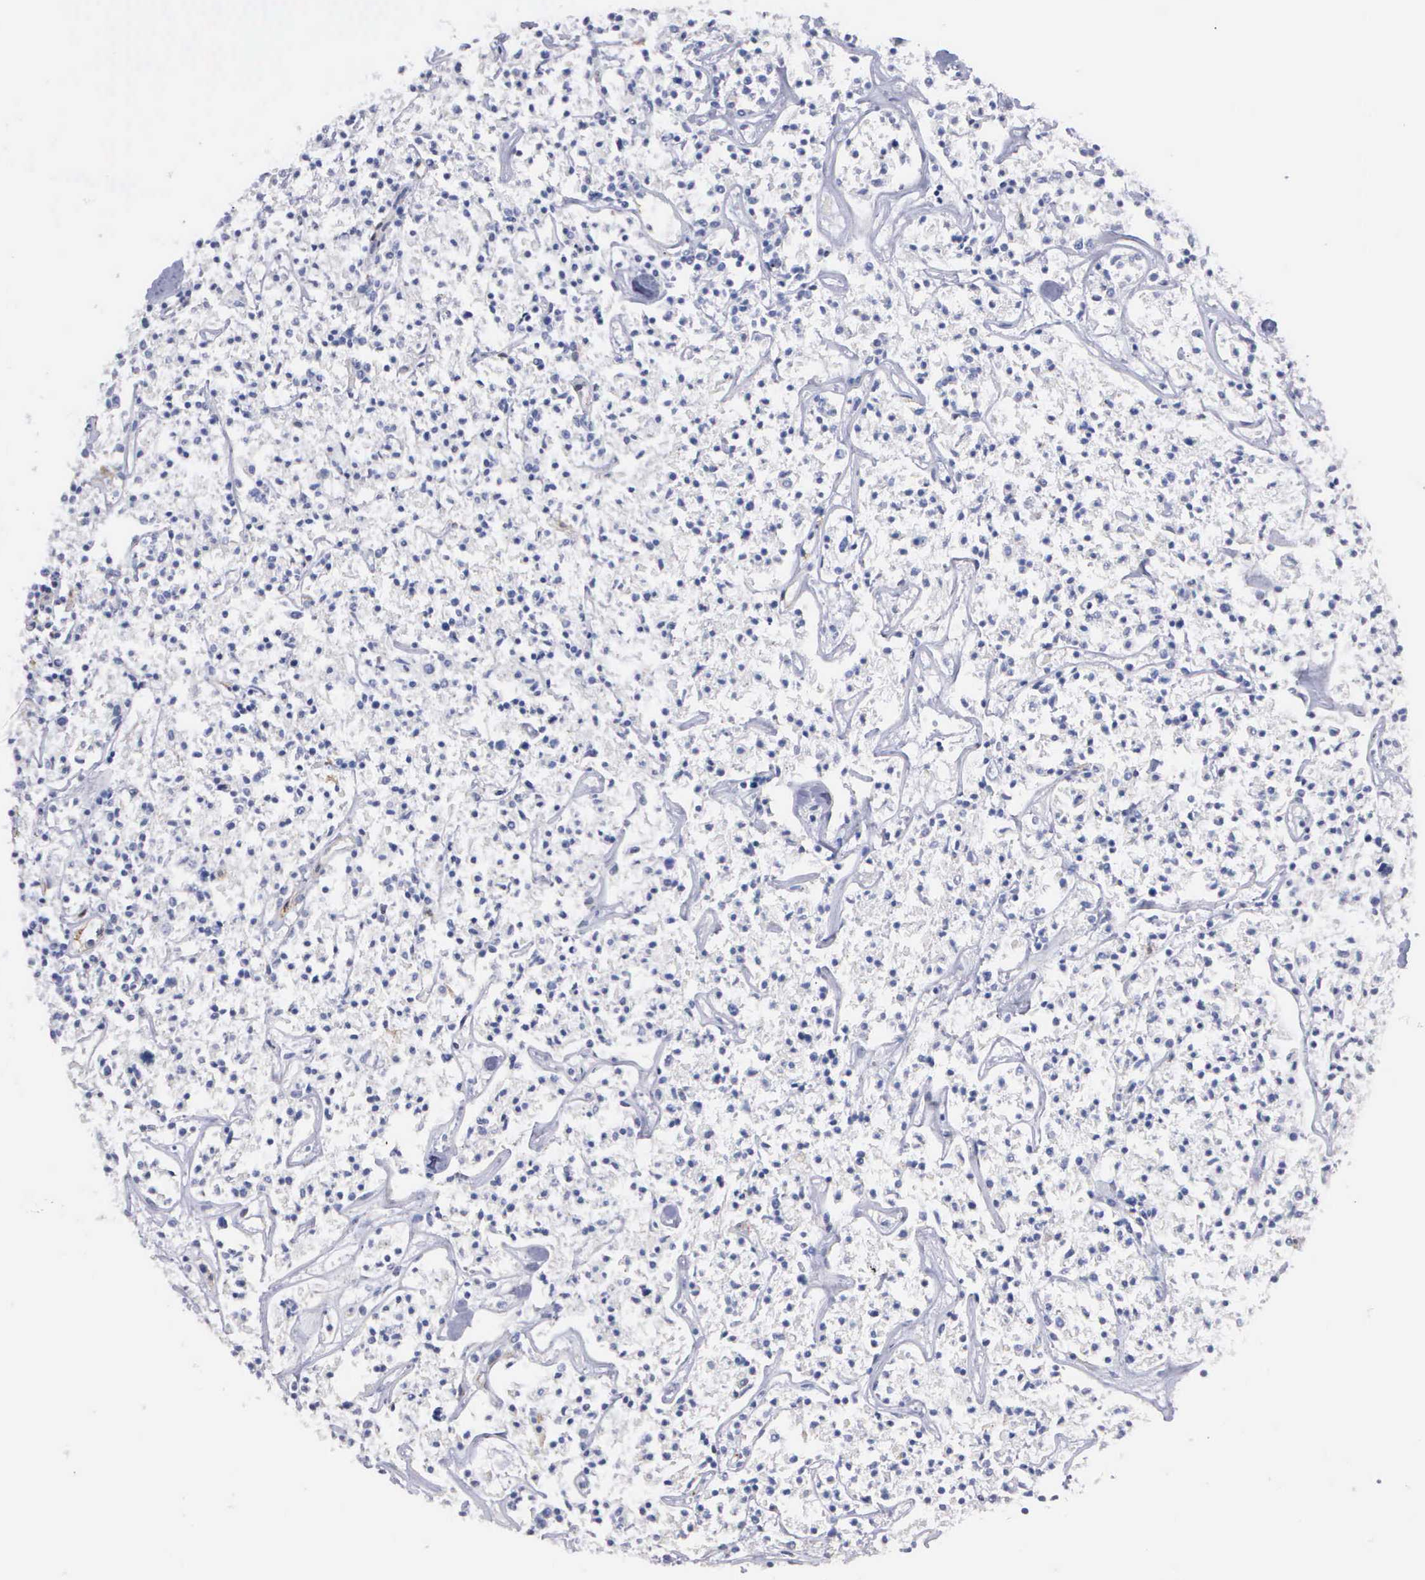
{"staining": {"intensity": "negative", "quantity": "none", "location": "none"}, "tissue": "lymphoma", "cell_type": "Tumor cells", "image_type": "cancer", "snomed": [{"axis": "morphology", "description": "Malignant lymphoma, non-Hodgkin's type, Low grade"}, {"axis": "topography", "description": "Small intestine"}], "caption": "Immunohistochemistry of human lymphoma displays no expression in tumor cells. (DAB (3,3'-diaminobenzidine) IHC visualized using brightfield microscopy, high magnification).", "gene": "LIN52", "patient": {"sex": "female", "age": 59}}